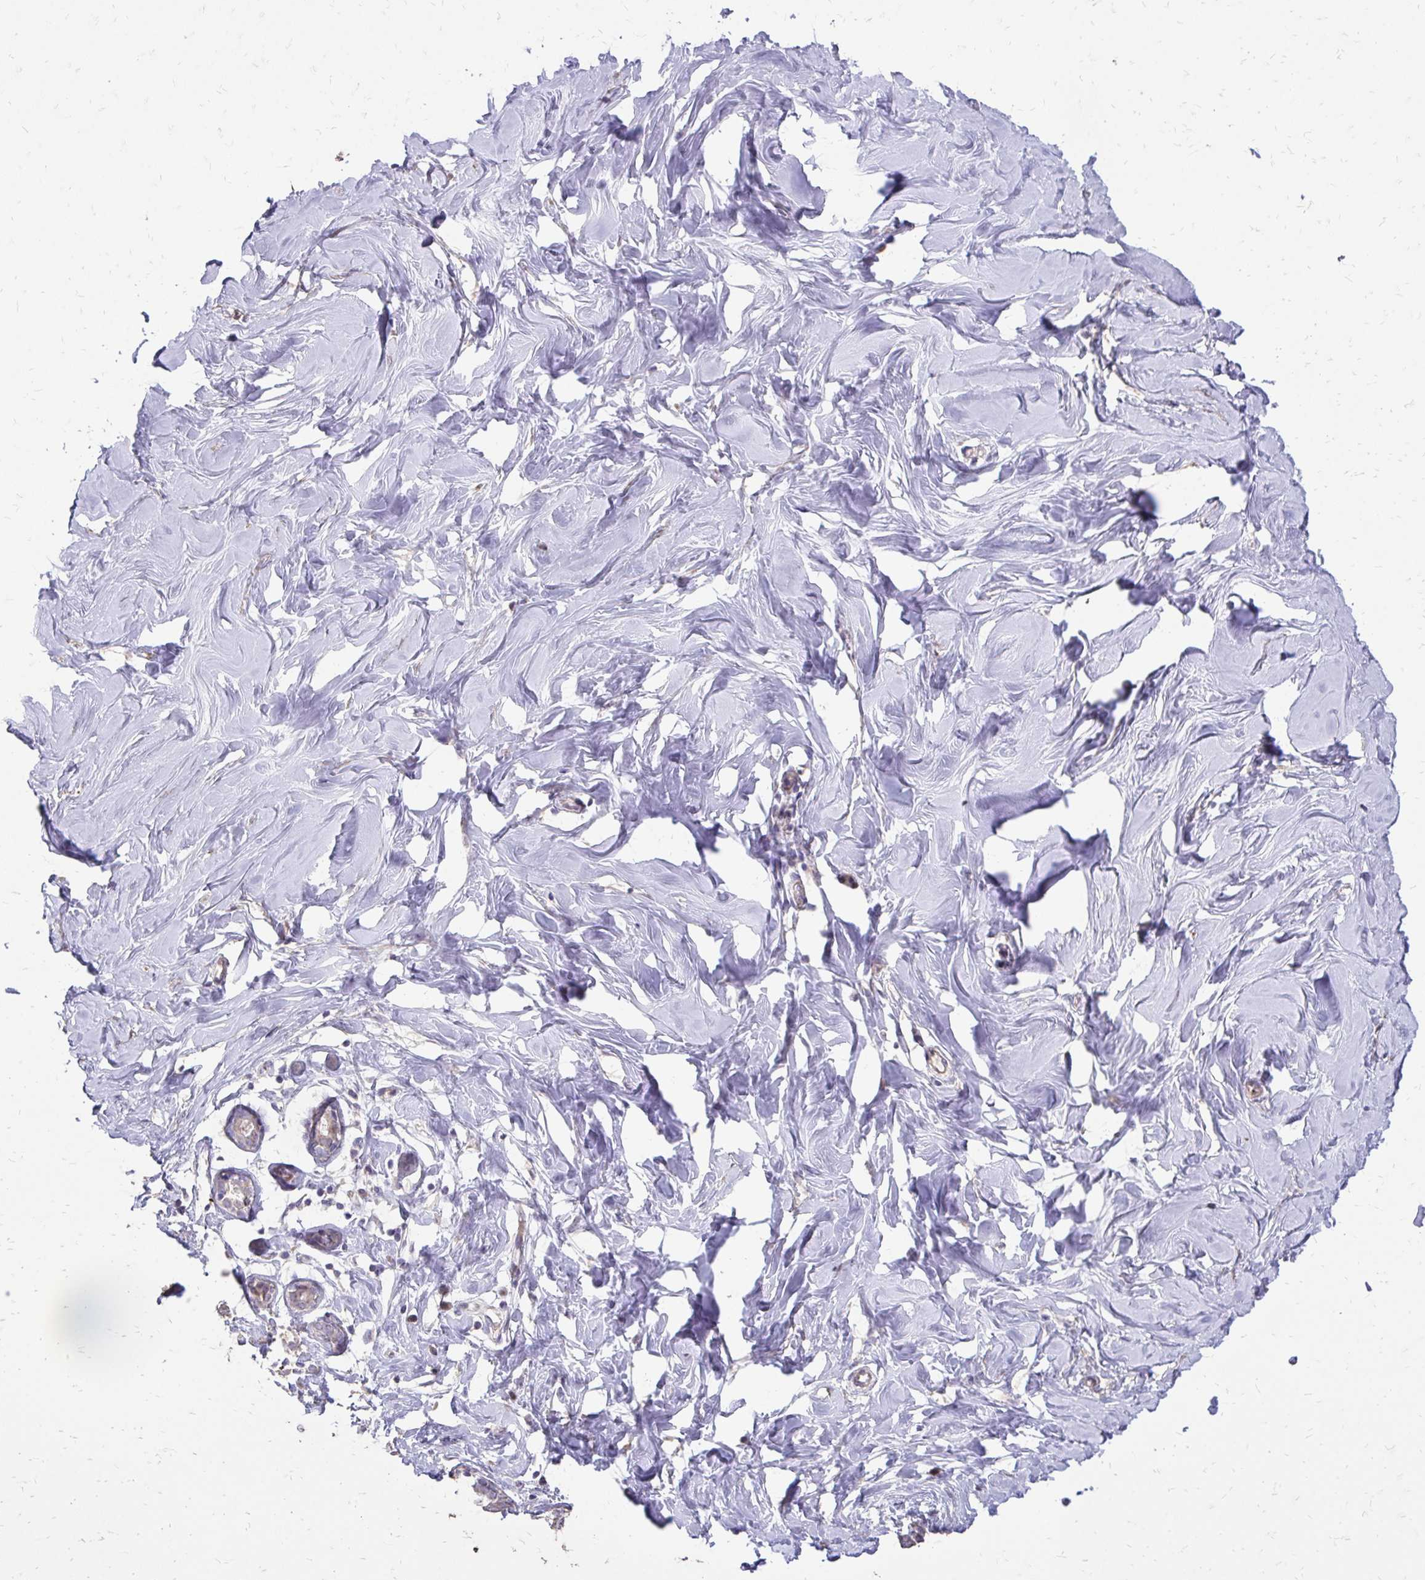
{"staining": {"intensity": "negative", "quantity": "none", "location": "none"}, "tissue": "breast", "cell_type": "Adipocytes", "image_type": "normal", "snomed": [{"axis": "morphology", "description": "Normal tissue, NOS"}, {"axis": "topography", "description": "Breast"}], "caption": "The photomicrograph demonstrates no staining of adipocytes in benign breast.", "gene": "MYORG", "patient": {"sex": "female", "age": 27}}